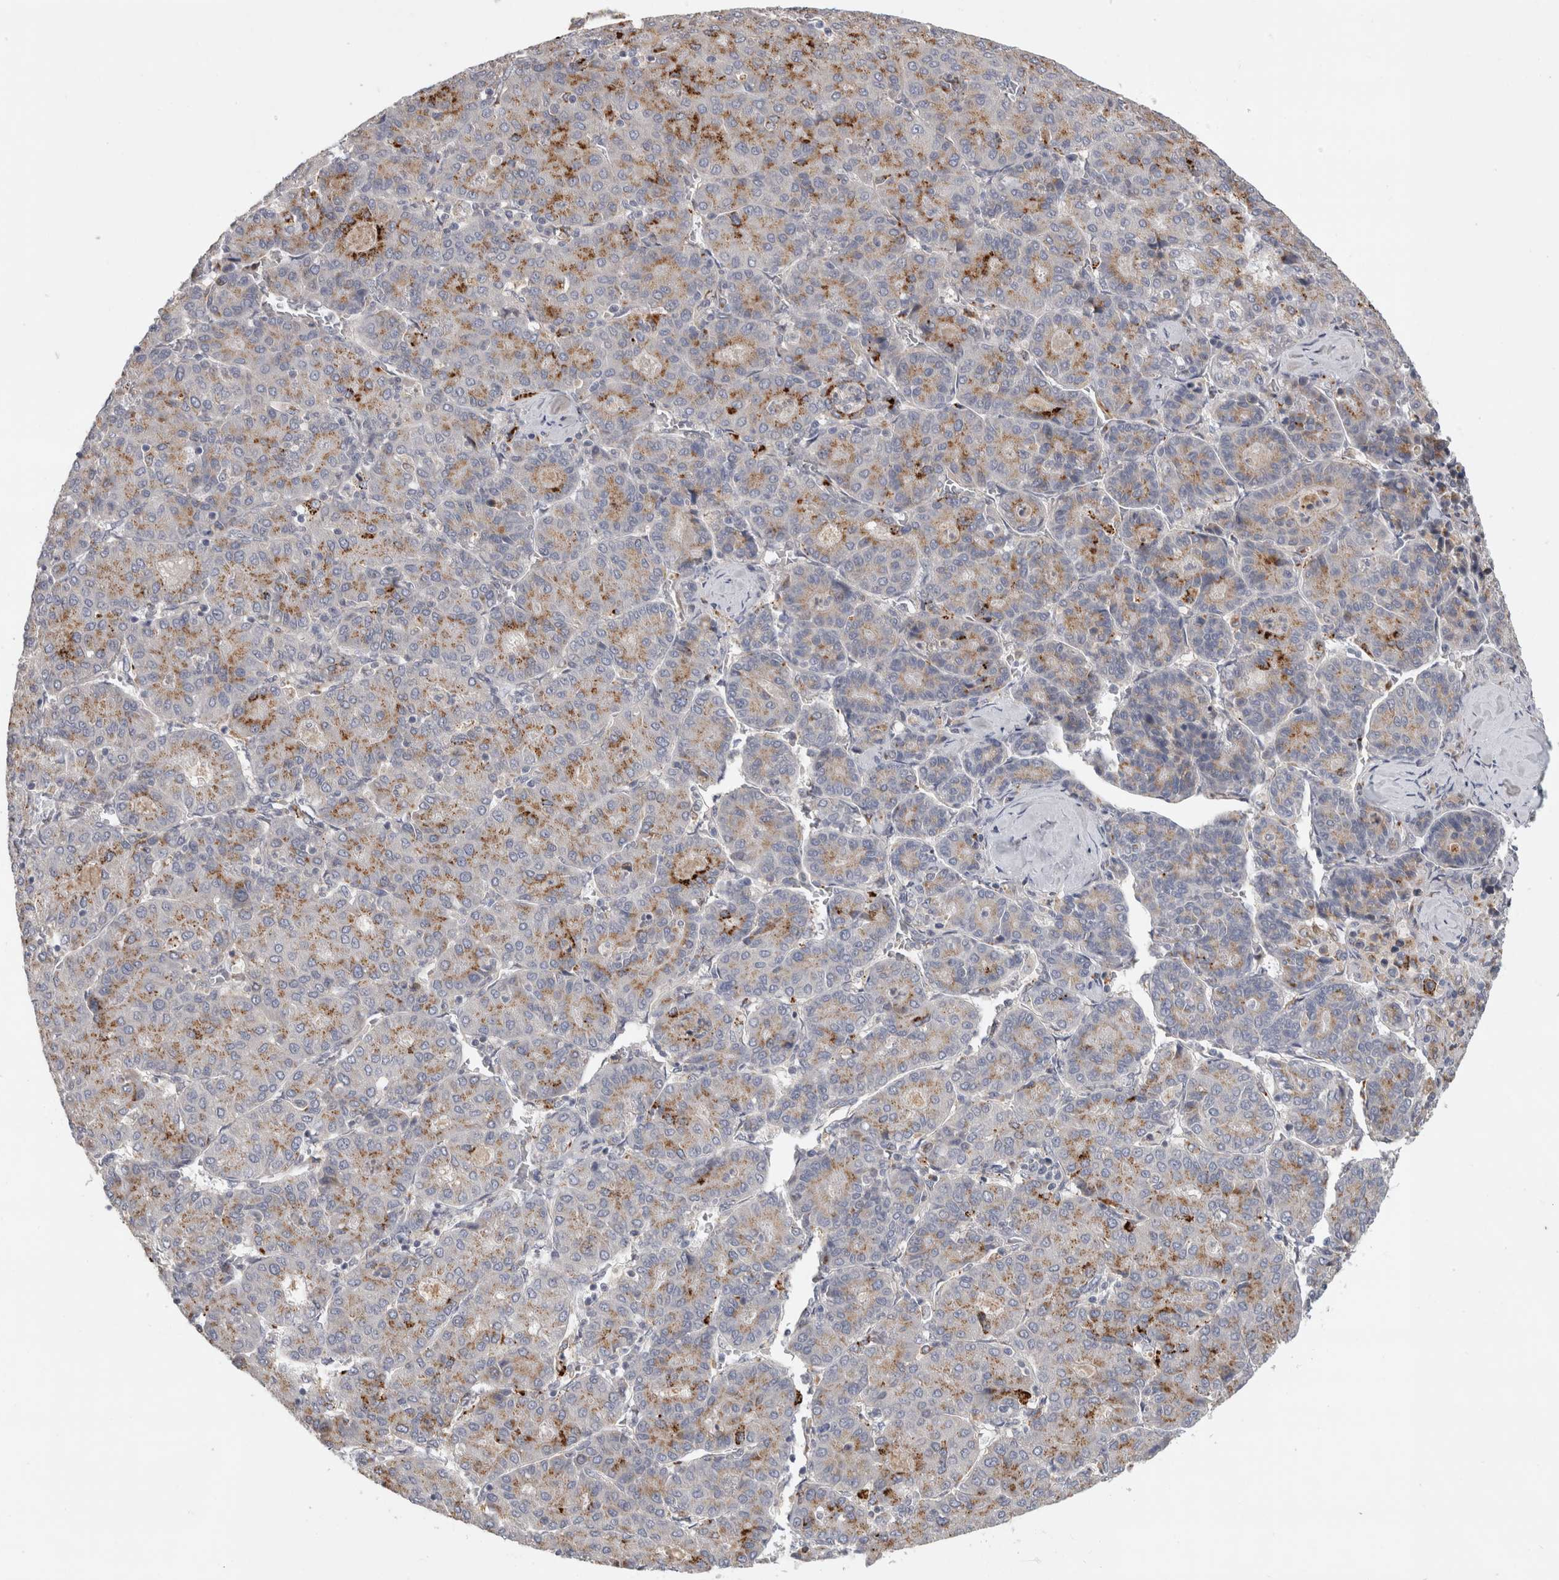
{"staining": {"intensity": "strong", "quantity": "25%-75%", "location": "cytoplasmic/membranous"}, "tissue": "liver cancer", "cell_type": "Tumor cells", "image_type": "cancer", "snomed": [{"axis": "morphology", "description": "Carcinoma, Hepatocellular, NOS"}, {"axis": "topography", "description": "Liver"}], "caption": "Liver hepatocellular carcinoma stained with immunohistochemistry reveals strong cytoplasmic/membranous staining in approximately 25%-75% of tumor cells.", "gene": "MGAT1", "patient": {"sex": "male", "age": 65}}